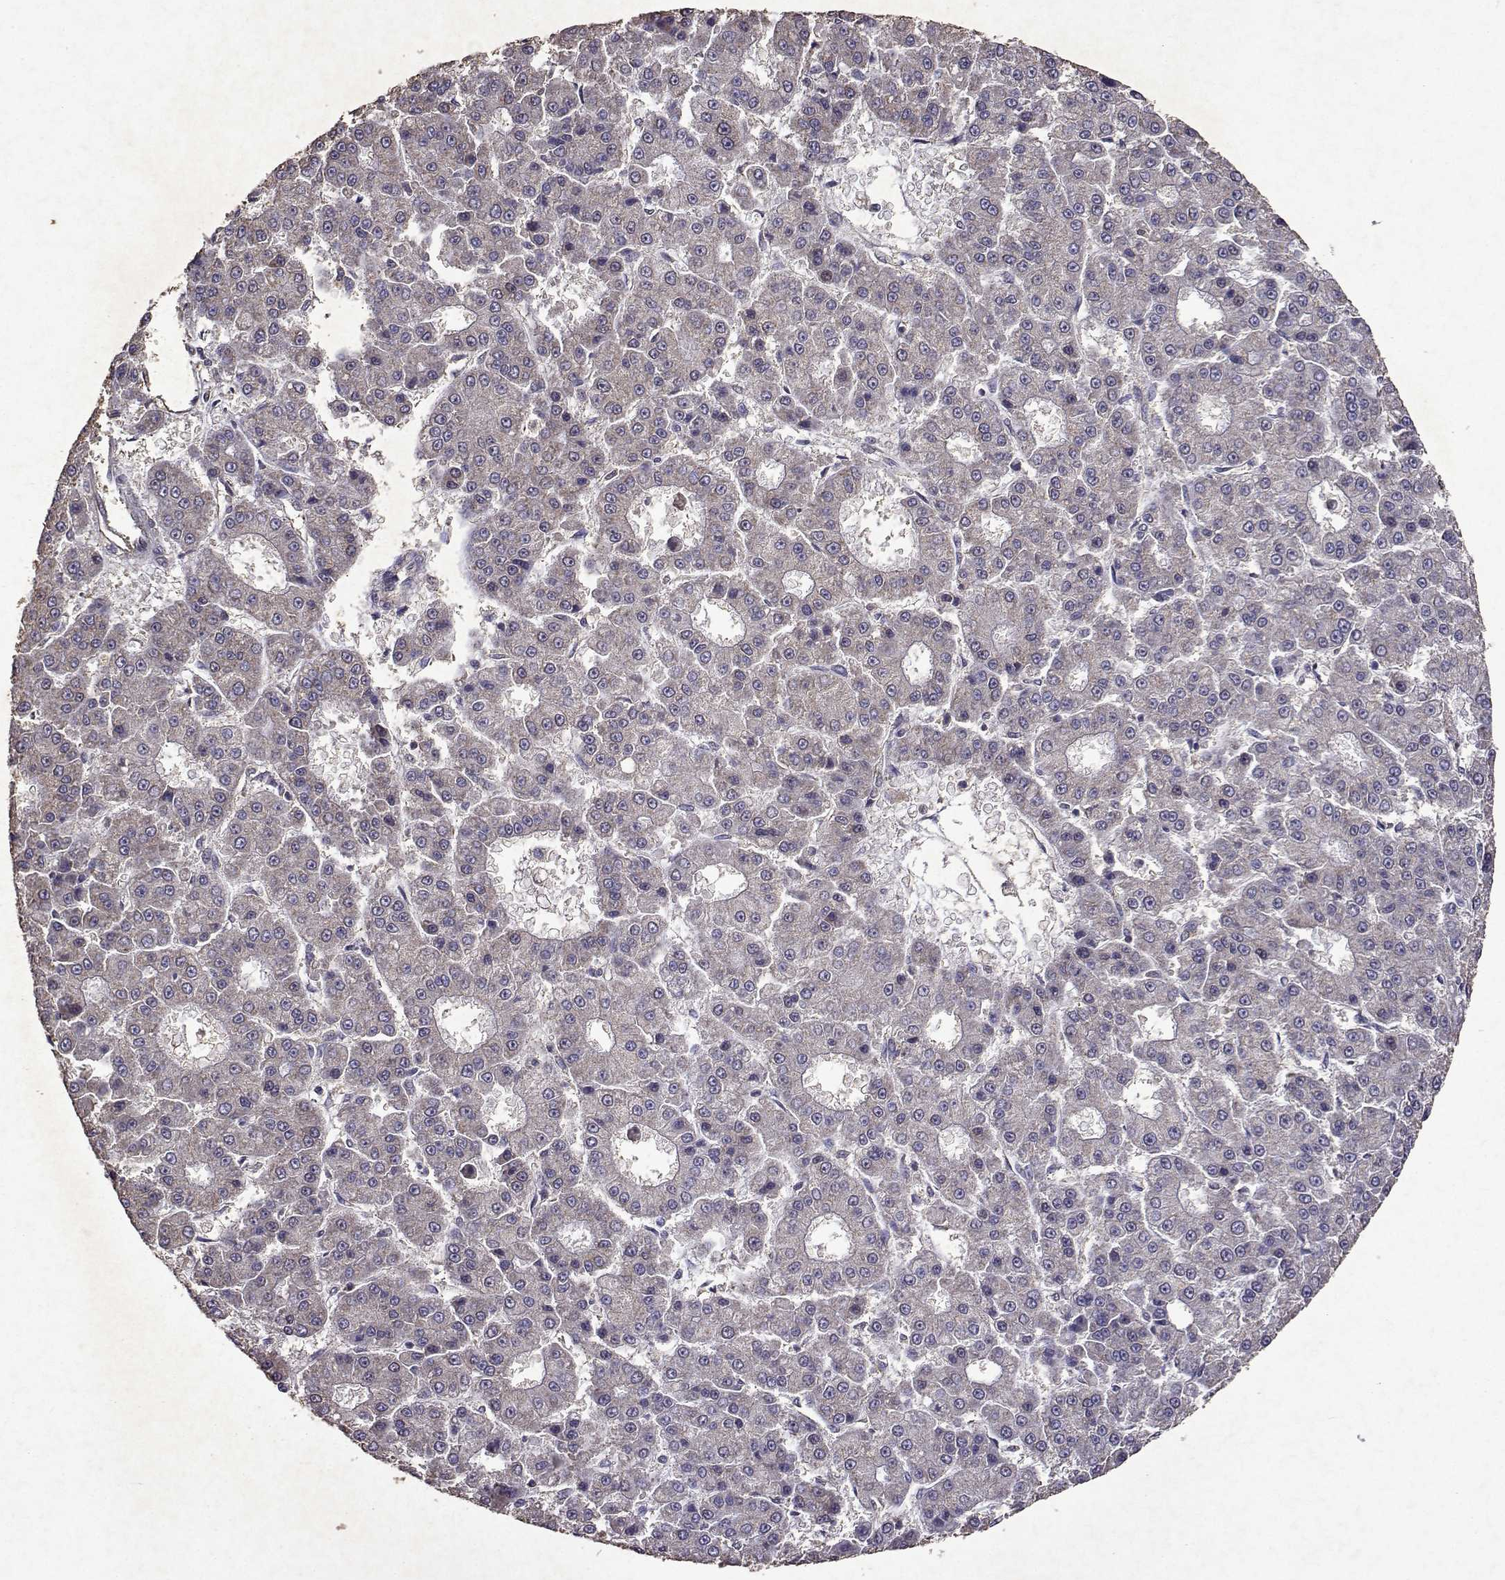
{"staining": {"intensity": "negative", "quantity": "none", "location": "none"}, "tissue": "liver cancer", "cell_type": "Tumor cells", "image_type": "cancer", "snomed": [{"axis": "morphology", "description": "Carcinoma, Hepatocellular, NOS"}, {"axis": "topography", "description": "Liver"}], "caption": "DAB (3,3'-diaminobenzidine) immunohistochemical staining of hepatocellular carcinoma (liver) exhibits no significant positivity in tumor cells.", "gene": "TARBP2", "patient": {"sex": "male", "age": 70}}